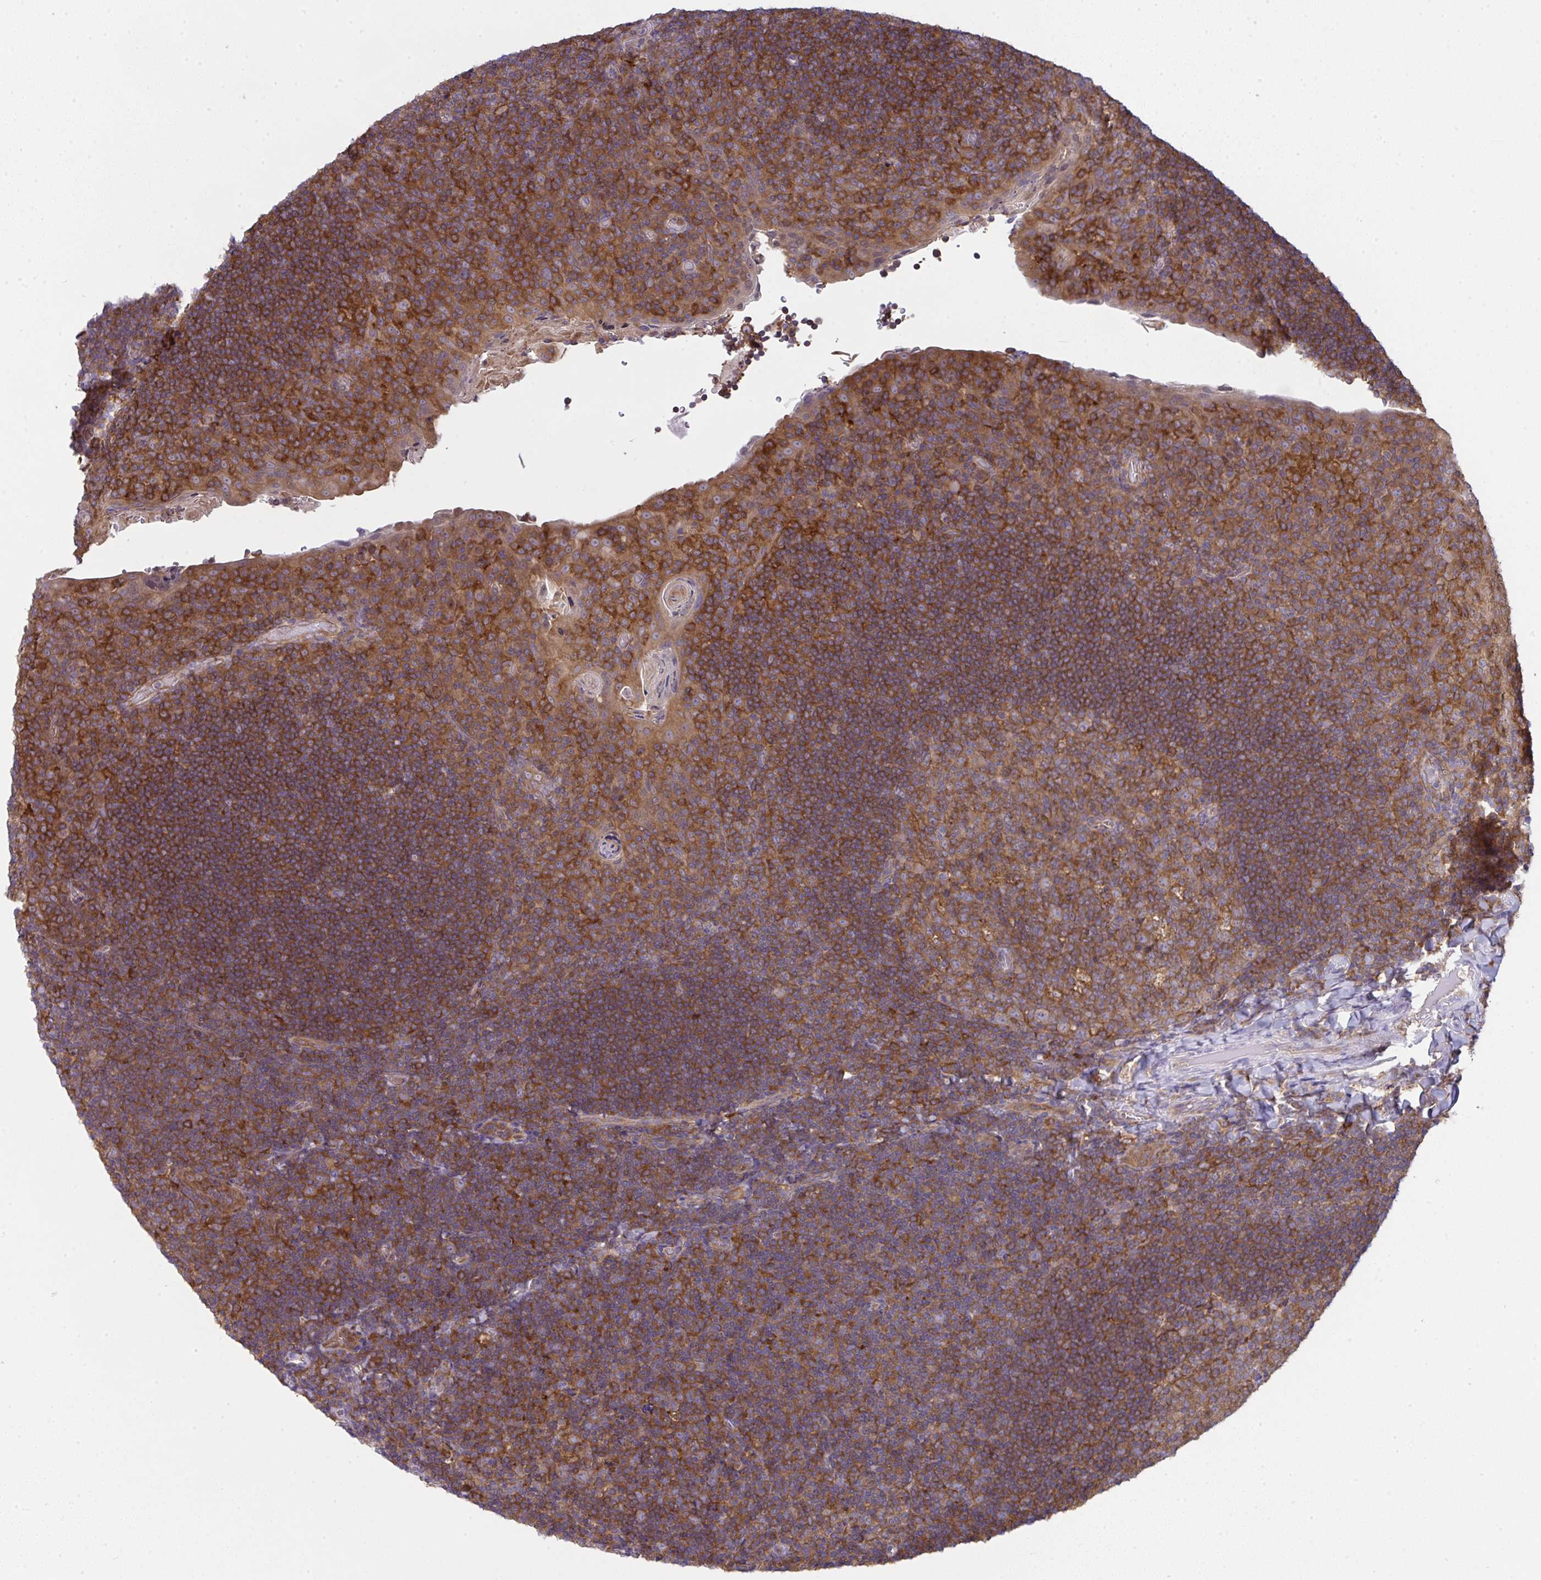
{"staining": {"intensity": "moderate", "quantity": ">75%", "location": "cytoplasmic/membranous"}, "tissue": "tonsil", "cell_type": "Germinal center cells", "image_type": "normal", "snomed": [{"axis": "morphology", "description": "Normal tissue, NOS"}, {"axis": "topography", "description": "Tonsil"}], "caption": "Immunohistochemical staining of normal tonsil exhibits moderate cytoplasmic/membranous protein positivity in approximately >75% of germinal center cells. (DAB IHC, brown staining for protein, blue staining for nuclei).", "gene": "ALDH16A1", "patient": {"sex": "male", "age": 17}}